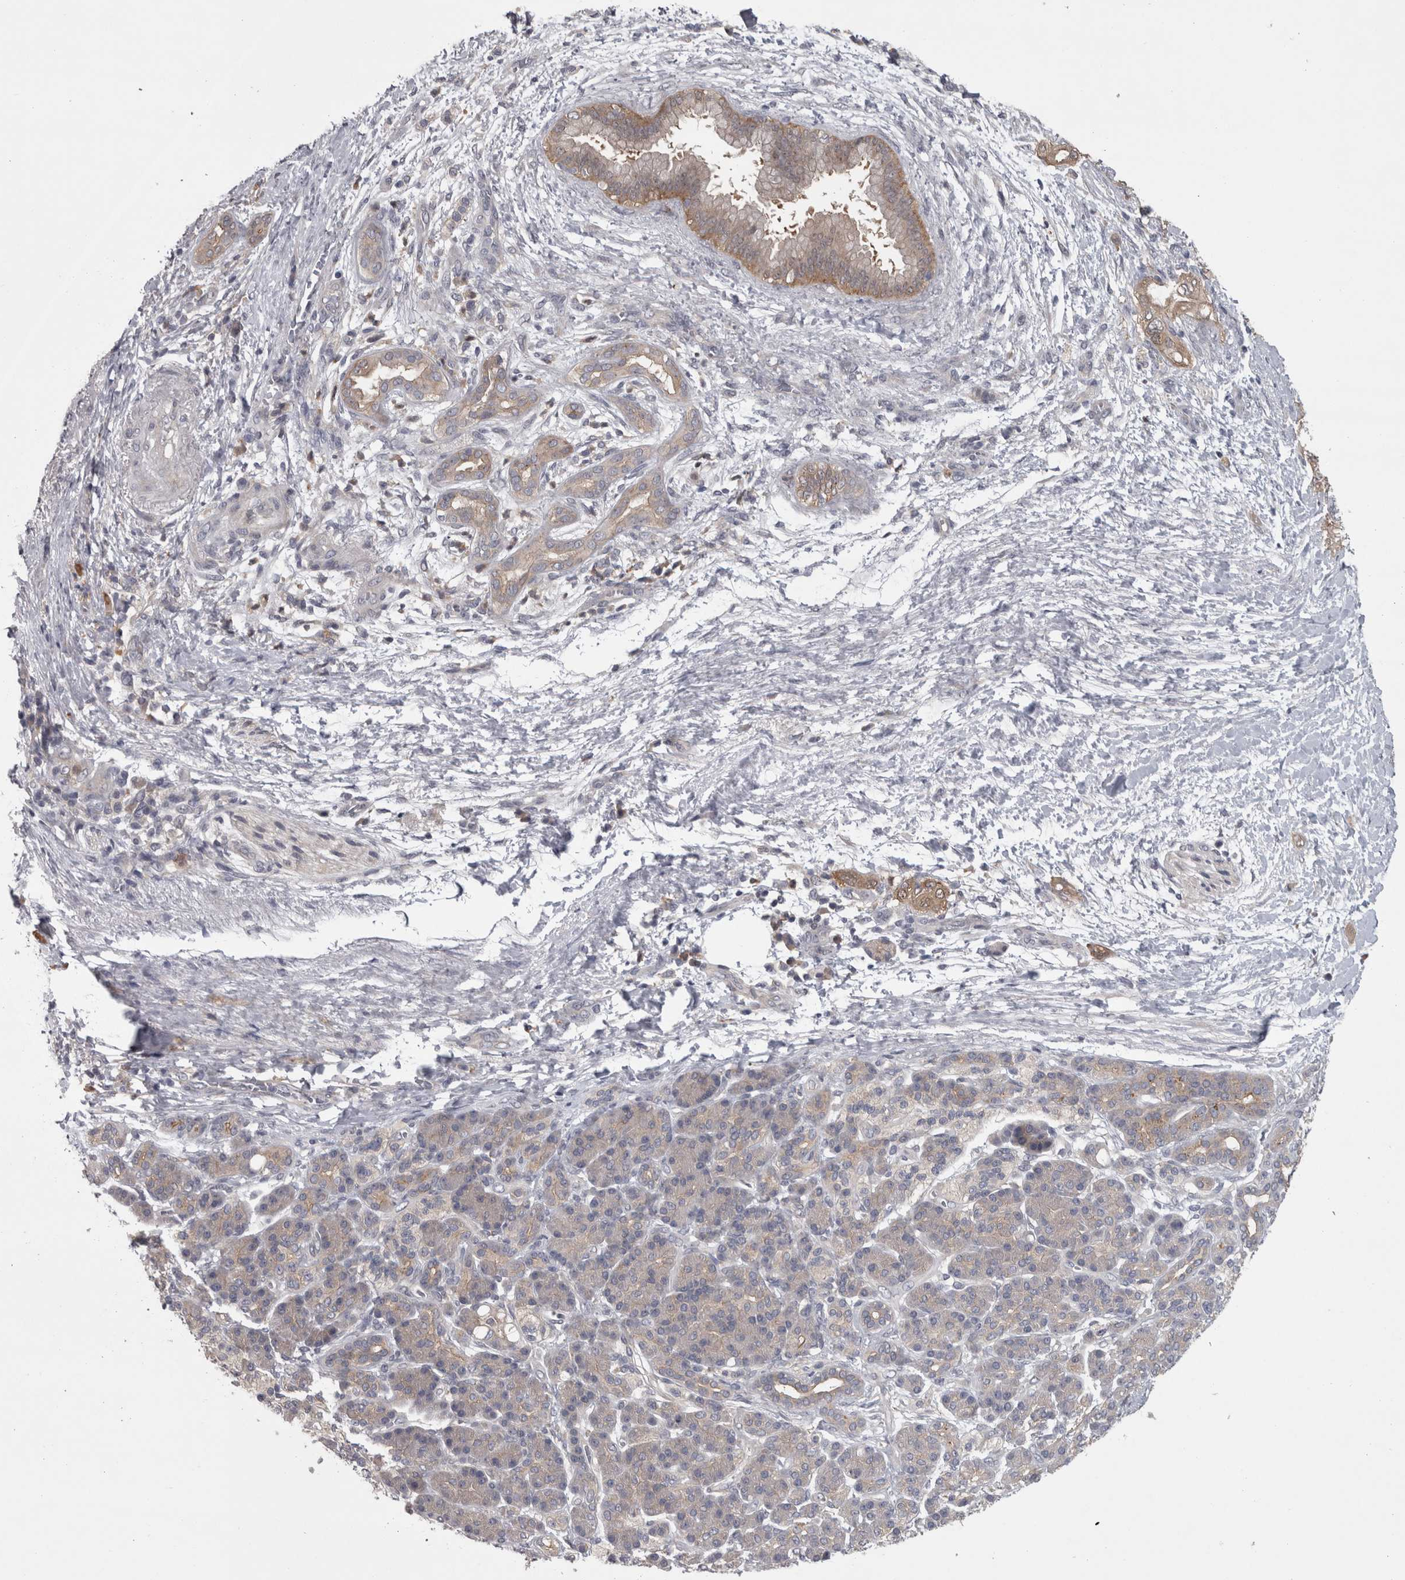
{"staining": {"intensity": "weak", "quantity": ">75%", "location": "cytoplasmic/membranous"}, "tissue": "pancreatic cancer", "cell_type": "Tumor cells", "image_type": "cancer", "snomed": [{"axis": "morphology", "description": "Adenocarcinoma, NOS"}, {"axis": "topography", "description": "Pancreas"}], "caption": "Brown immunohistochemical staining in human pancreatic adenocarcinoma demonstrates weak cytoplasmic/membranous expression in about >75% of tumor cells.", "gene": "PRKCI", "patient": {"sex": "male", "age": 59}}